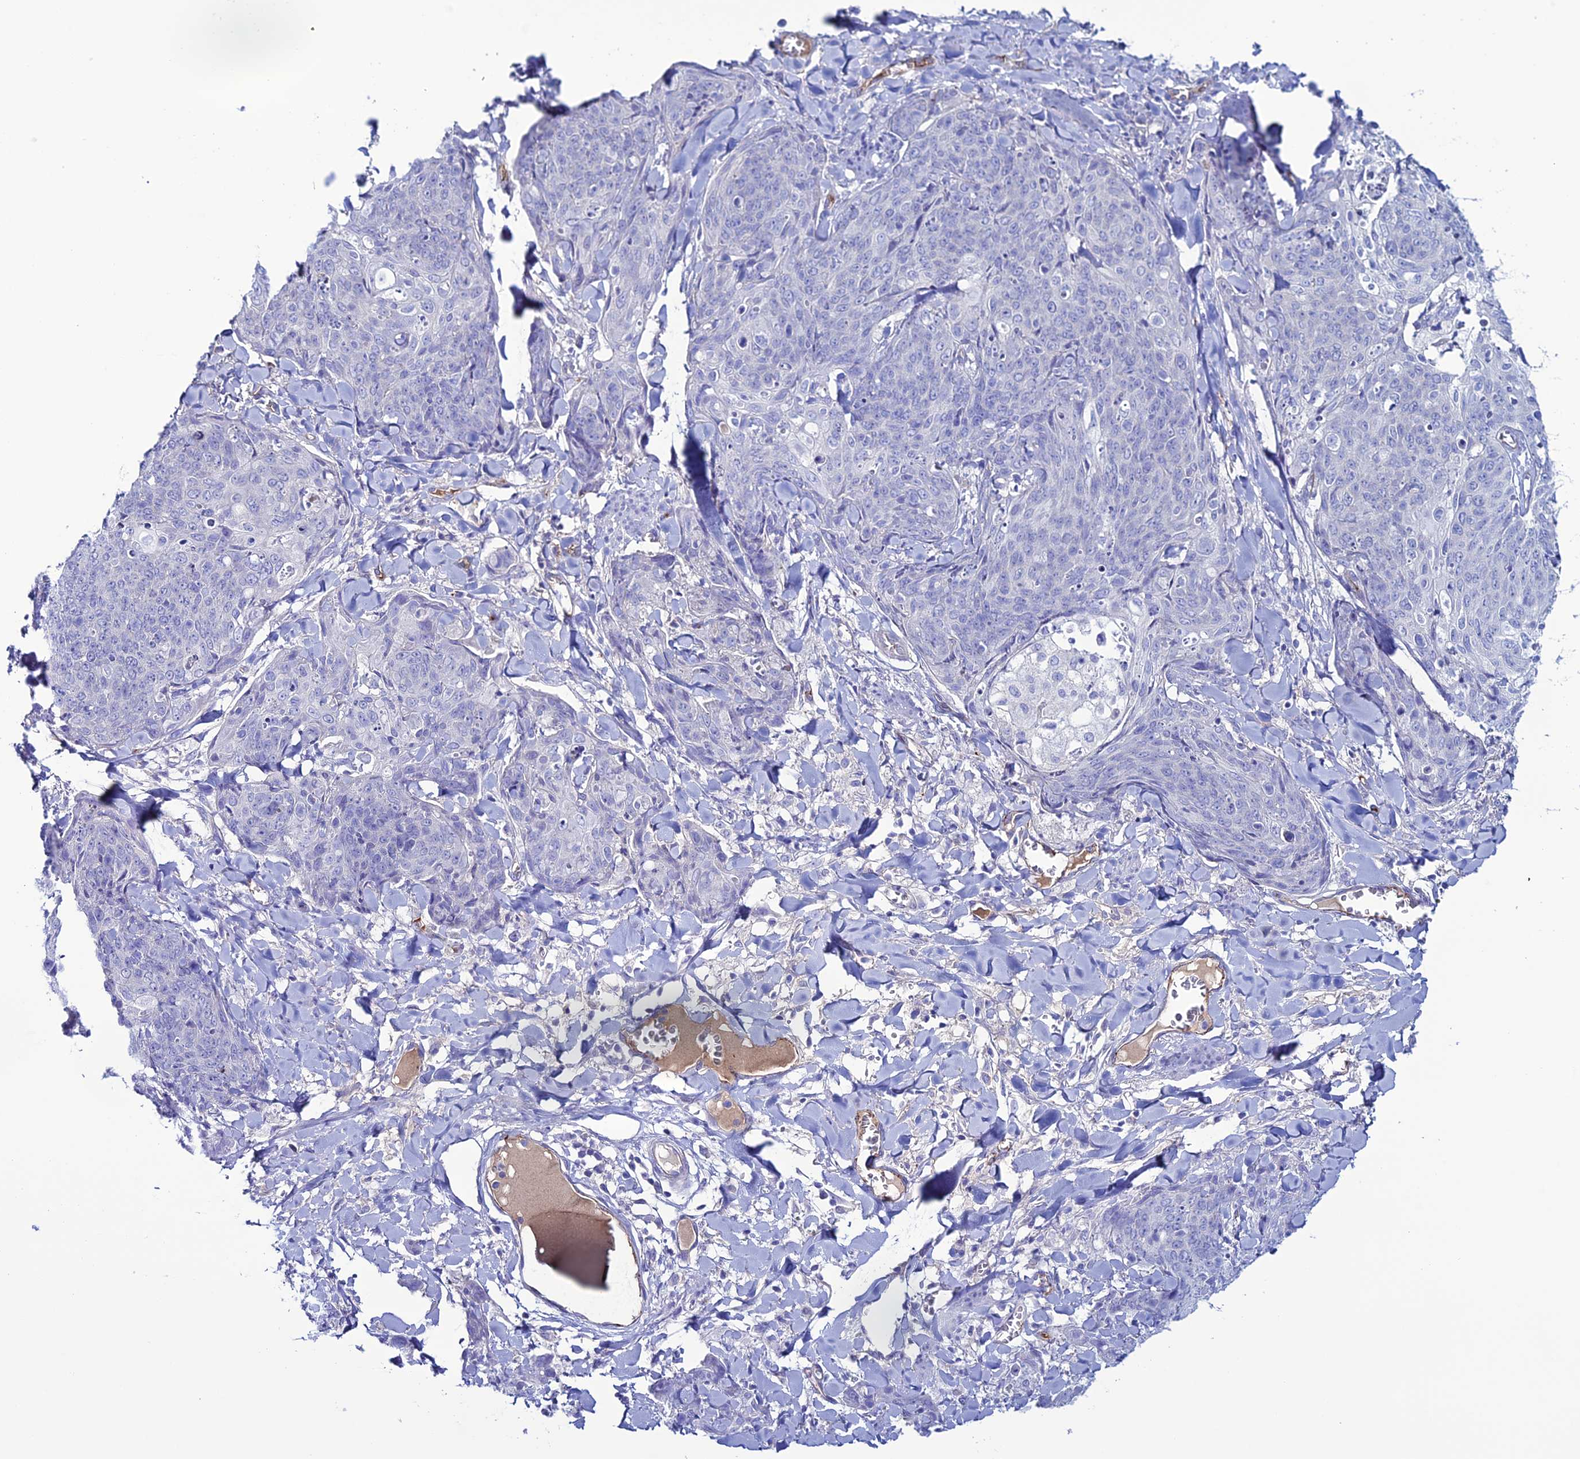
{"staining": {"intensity": "negative", "quantity": "none", "location": "none"}, "tissue": "skin cancer", "cell_type": "Tumor cells", "image_type": "cancer", "snomed": [{"axis": "morphology", "description": "Squamous cell carcinoma, NOS"}, {"axis": "topography", "description": "Skin"}, {"axis": "topography", "description": "Vulva"}], "caption": "Tumor cells show no significant staining in skin cancer (squamous cell carcinoma). (DAB (3,3'-diaminobenzidine) immunohistochemistry, high magnification).", "gene": "CDC42EP5", "patient": {"sex": "female", "age": 85}}